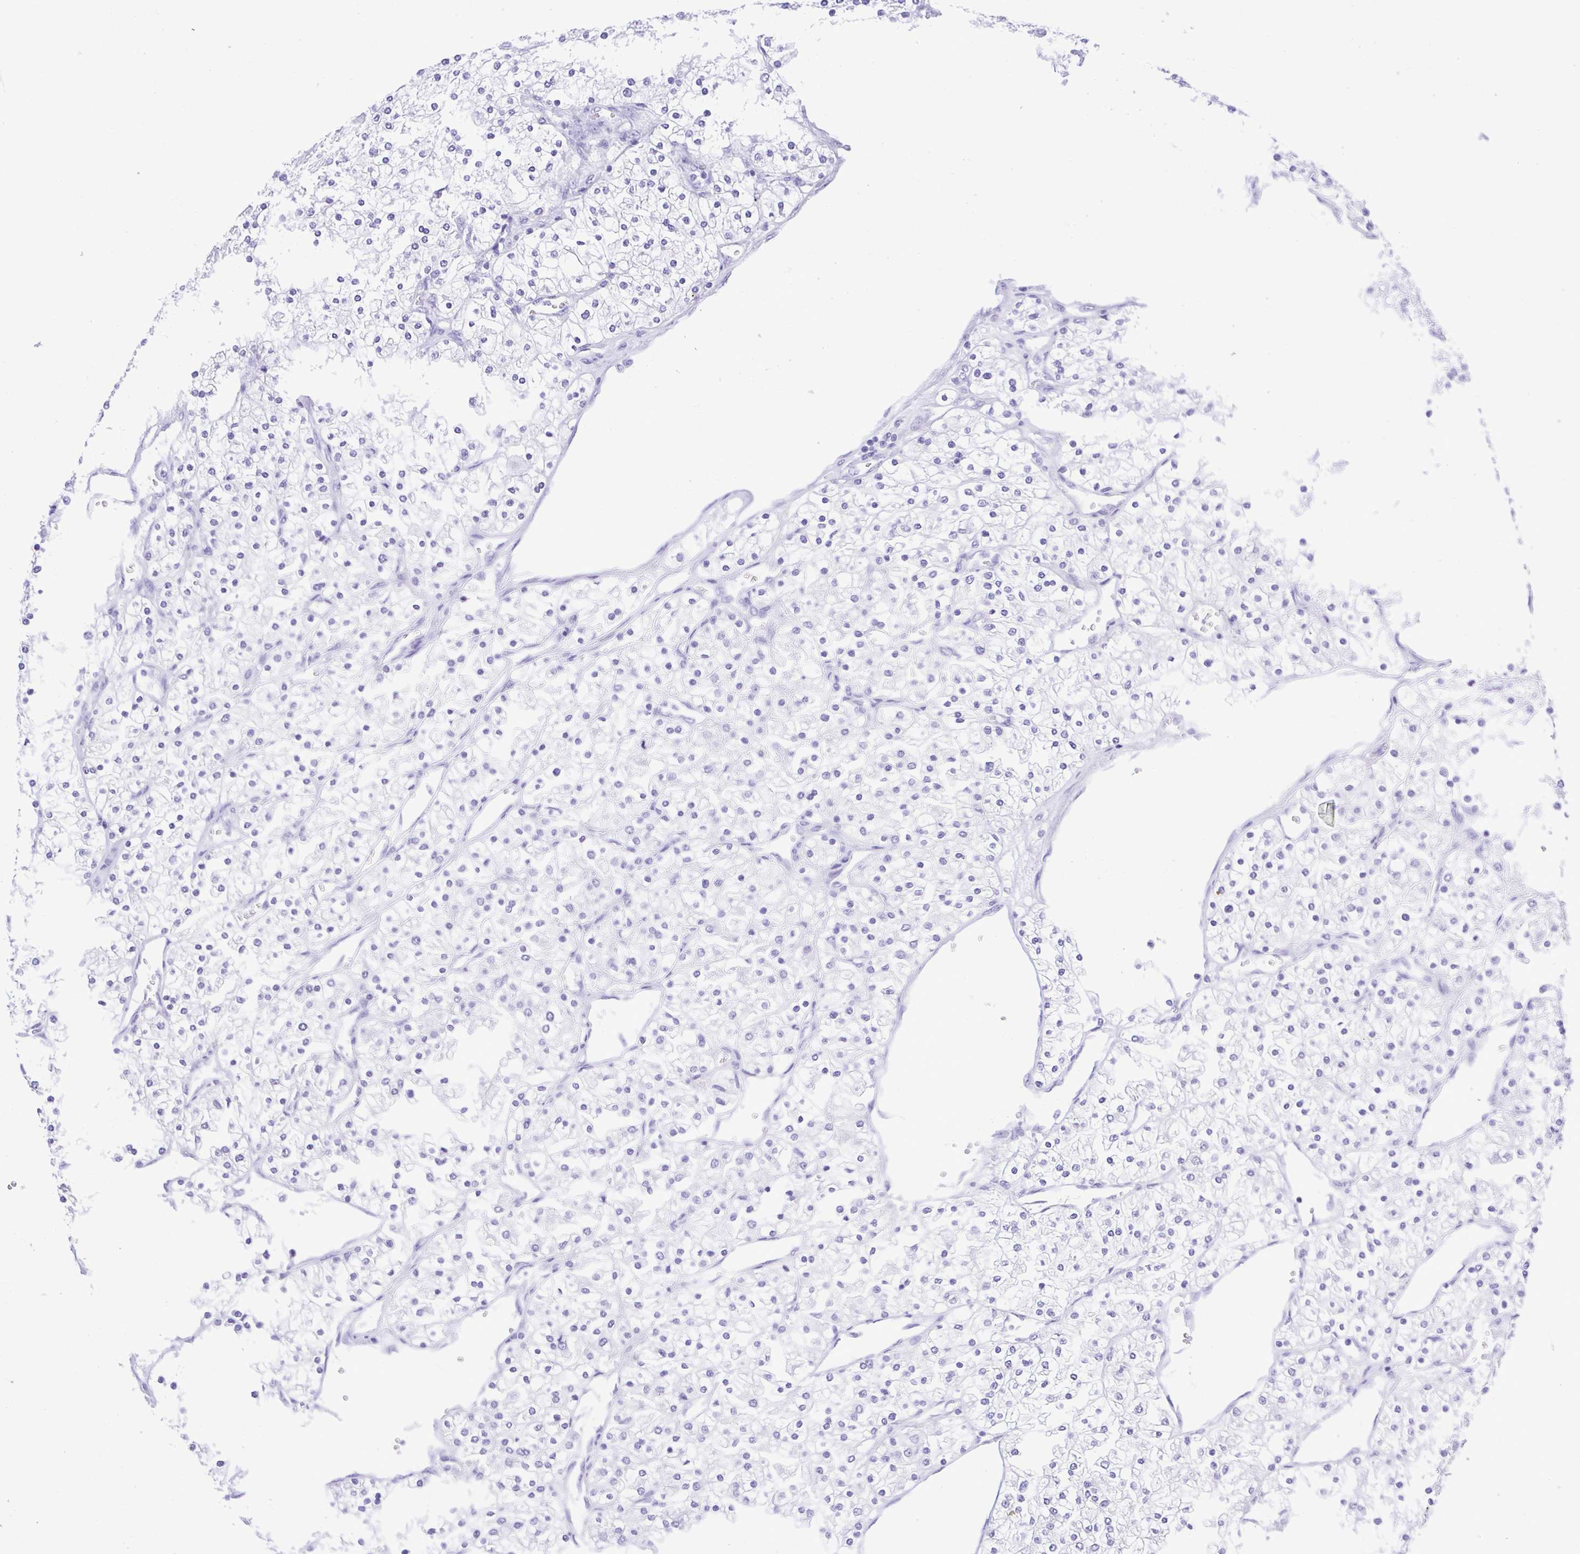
{"staining": {"intensity": "negative", "quantity": "none", "location": "none"}, "tissue": "renal cancer", "cell_type": "Tumor cells", "image_type": "cancer", "snomed": [{"axis": "morphology", "description": "Adenocarcinoma, NOS"}, {"axis": "topography", "description": "Kidney"}], "caption": "Immunohistochemical staining of human renal cancer (adenocarcinoma) demonstrates no significant positivity in tumor cells.", "gene": "CDSN", "patient": {"sex": "male", "age": 80}}